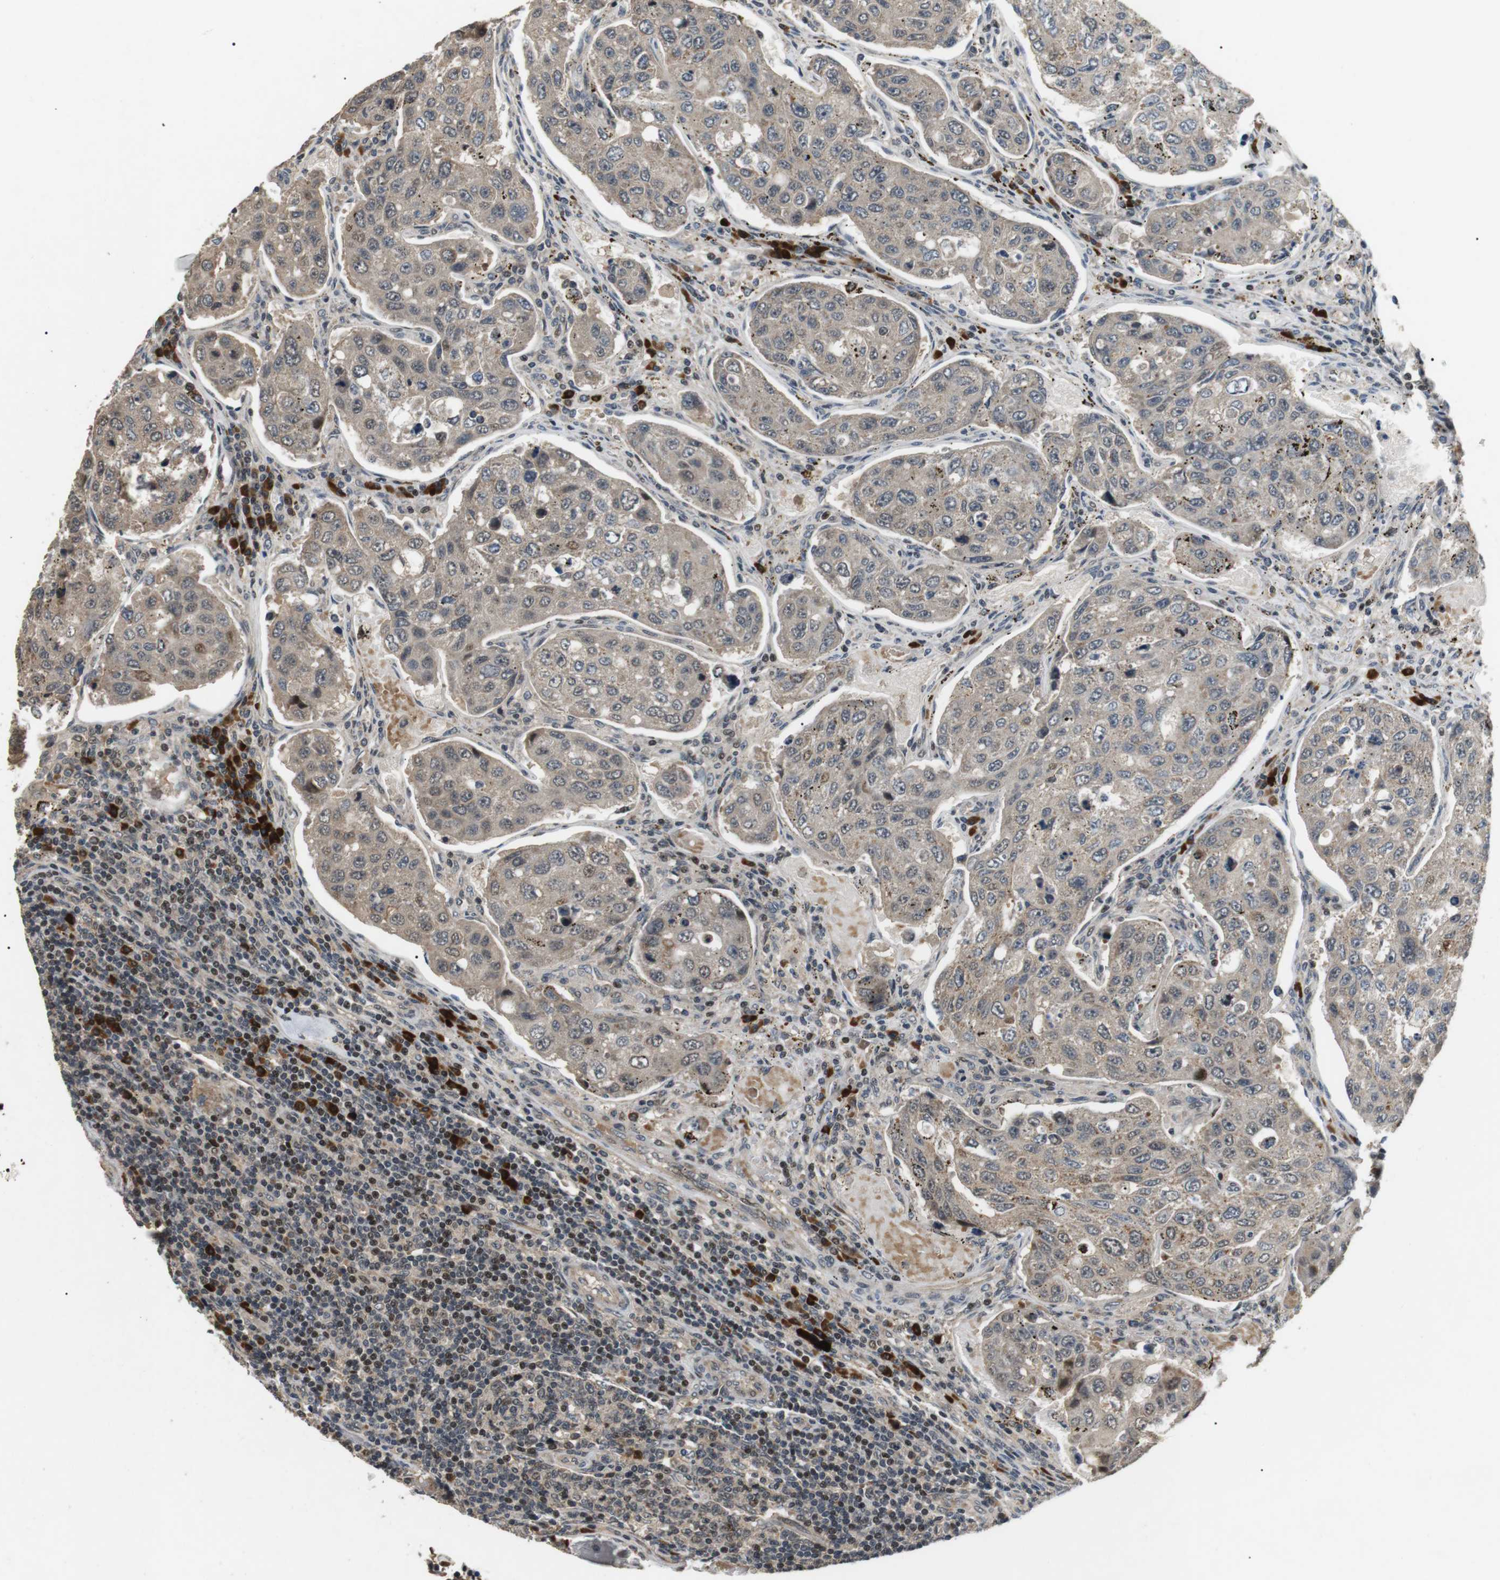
{"staining": {"intensity": "weak", "quantity": ">75%", "location": "cytoplasmic/membranous"}, "tissue": "urothelial cancer", "cell_type": "Tumor cells", "image_type": "cancer", "snomed": [{"axis": "morphology", "description": "Urothelial carcinoma, High grade"}, {"axis": "topography", "description": "Lymph node"}, {"axis": "topography", "description": "Urinary bladder"}], "caption": "Urothelial carcinoma (high-grade) was stained to show a protein in brown. There is low levels of weak cytoplasmic/membranous positivity in approximately >75% of tumor cells.", "gene": "HSPA13", "patient": {"sex": "male", "age": 51}}